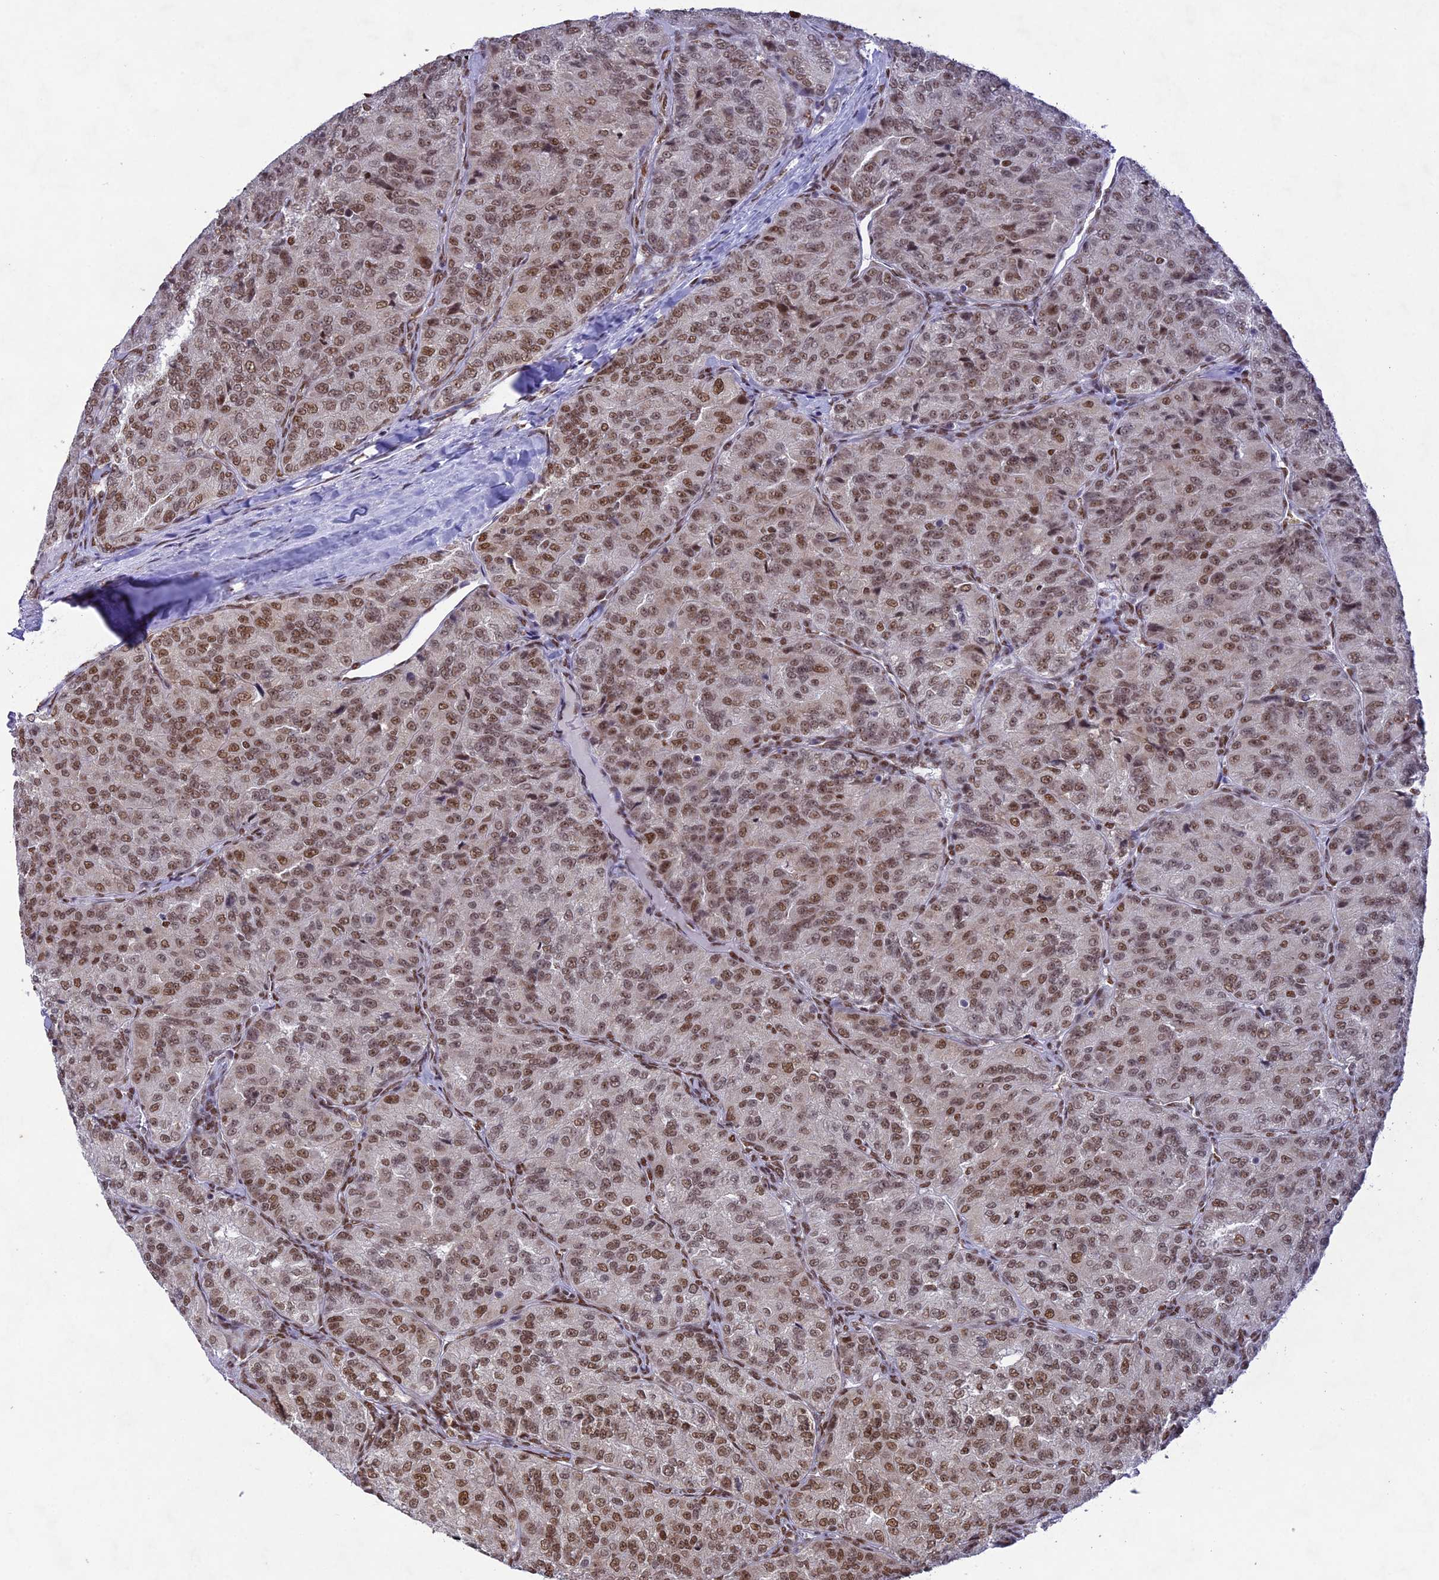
{"staining": {"intensity": "moderate", "quantity": ">75%", "location": "nuclear"}, "tissue": "renal cancer", "cell_type": "Tumor cells", "image_type": "cancer", "snomed": [{"axis": "morphology", "description": "Adenocarcinoma, NOS"}, {"axis": "topography", "description": "Kidney"}], "caption": "About >75% of tumor cells in renal cancer display moderate nuclear protein staining as visualized by brown immunohistochemical staining.", "gene": "DDX1", "patient": {"sex": "female", "age": 63}}